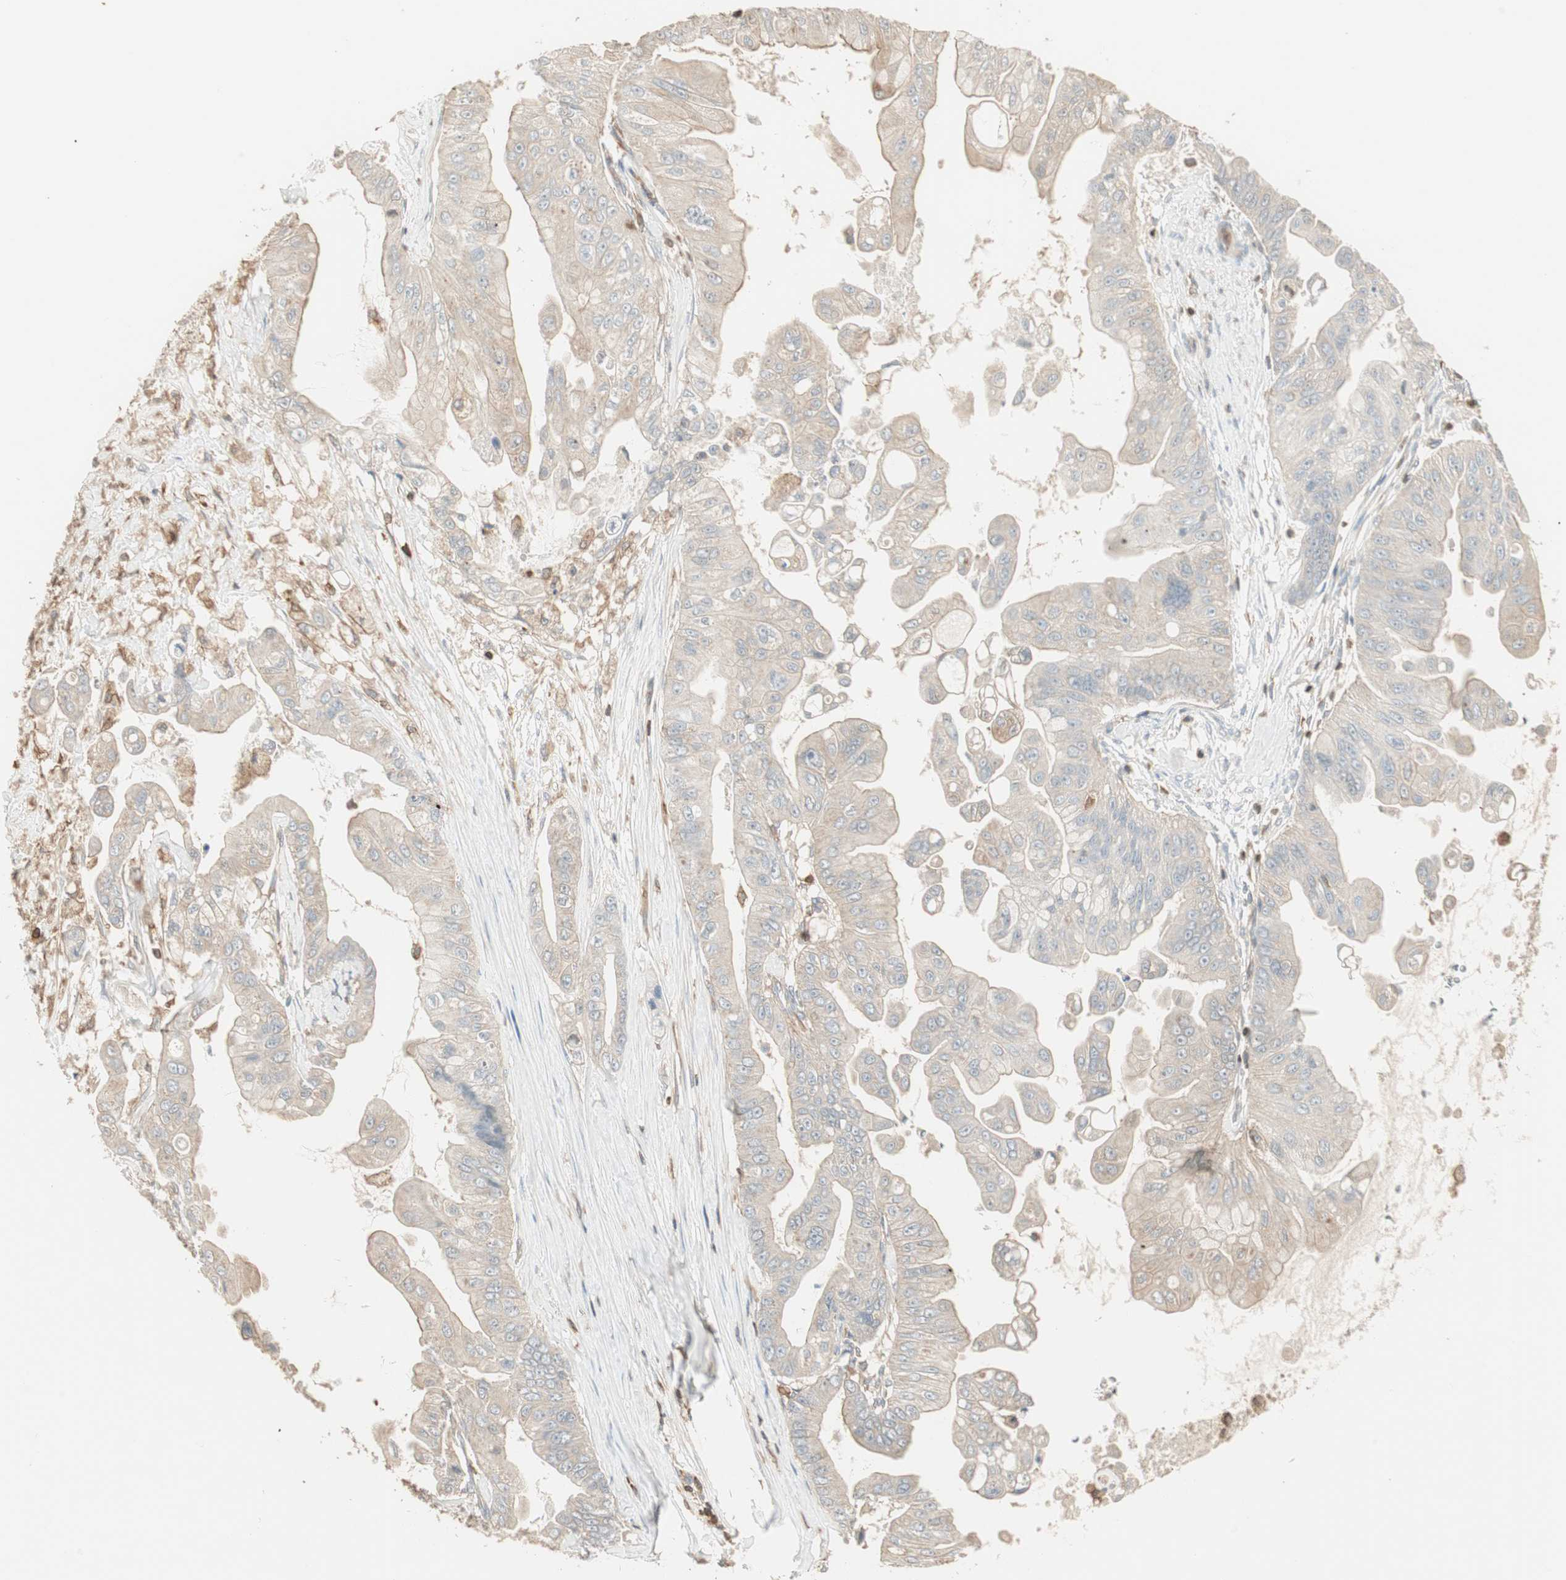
{"staining": {"intensity": "weak", "quantity": "25%-75%", "location": "cytoplasmic/membranous"}, "tissue": "pancreatic cancer", "cell_type": "Tumor cells", "image_type": "cancer", "snomed": [{"axis": "morphology", "description": "Adenocarcinoma, NOS"}, {"axis": "topography", "description": "Pancreas"}], "caption": "Immunohistochemistry (IHC) image of pancreatic cancer stained for a protein (brown), which reveals low levels of weak cytoplasmic/membranous expression in about 25%-75% of tumor cells.", "gene": "CRLF3", "patient": {"sex": "female", "age": 75}}